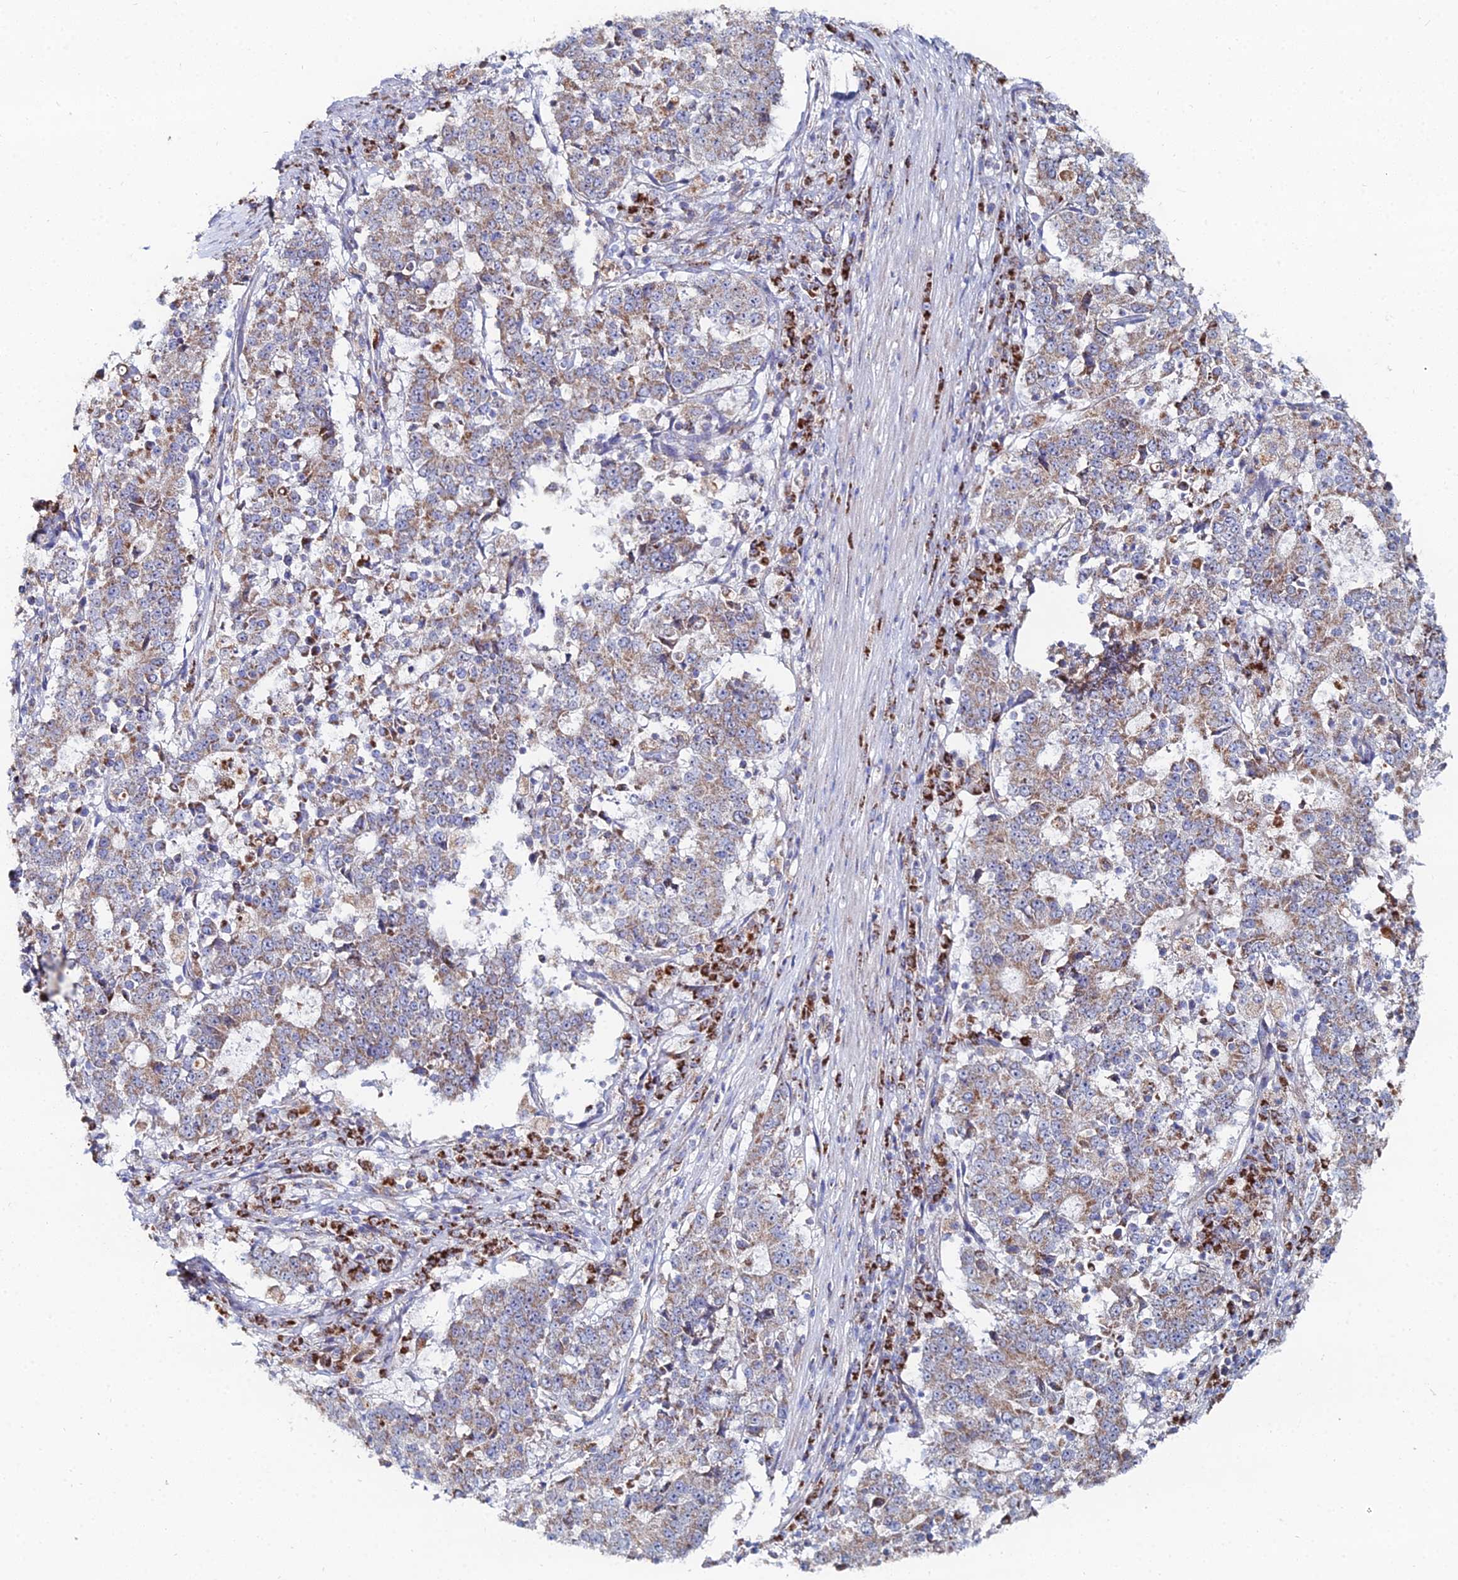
{"staining": {"intensity": "moderate", "quantity": ">75%", "location": "cytoplasmic/membranous"}, "tissue": "stomach cancer", "cell_type": "Tumor cells", "image_type": "cancer", "snomed": [{"axis": "morphology", "description": "Adenocarcinoma, NOS"}, {"axis": "topography", "description": "Stomach"}], "caption": "DAB (3,3'-diaminobenzidine) immunohistochemical staining of human stomach cancer (adenocarcinoma) exhibits moderate cytoplasmic/membranous protein positivity in about >75% of tumor cells. (DAB (3,3'-diaminobenzidine) IHC, brown staining for protein, blue staining for nuclei).", "gene": "MPC1", "patient": {"sex": "male", "age": 59}}